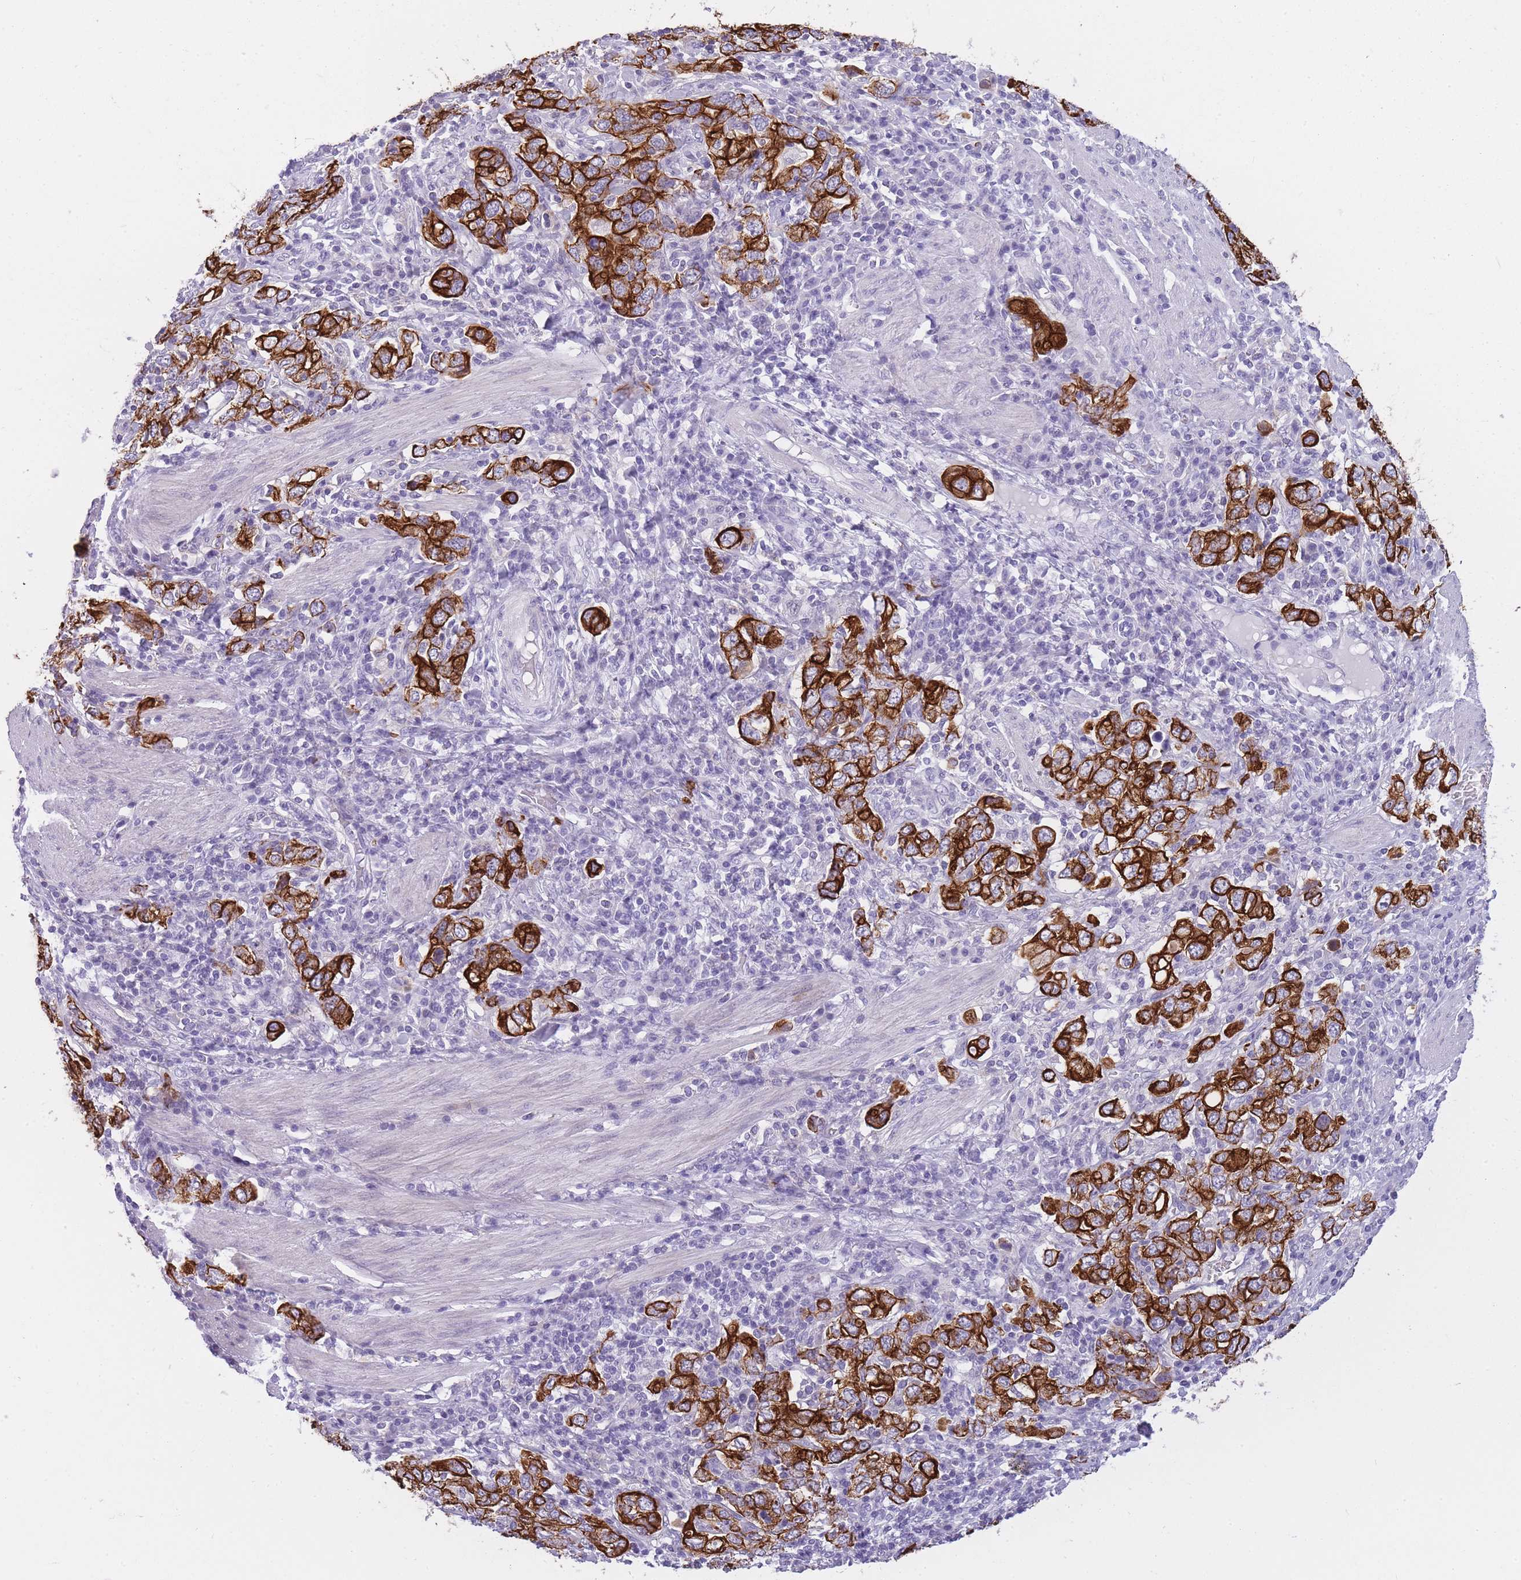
{"staining": {"intensity": "strong", "quantity": ">75%", "location": "cytoplasmic/membranous"}, "tissue": "stomach cancer", "cell_type": "Tumor cells", "image_type": "cancer", "snomed": [{"axis": "morphology", "description": "Adenocarcinoma, NOS"}, {"axis": "topography", "description": "Stomach, upper"}, {"axis": "topography", "description": "Stomach"}], "caption": "High-power microscopy captured an immunohistochemistry image of stomach adenocarcinoma, revealing strong cytoplasmic/membranous expression in about >75% of tumor cells. The protein of interest is shown in brown color, while the nuclei are stained blue.", "gene": "RADX", "patient": {"sex": "male", "age": 62}}